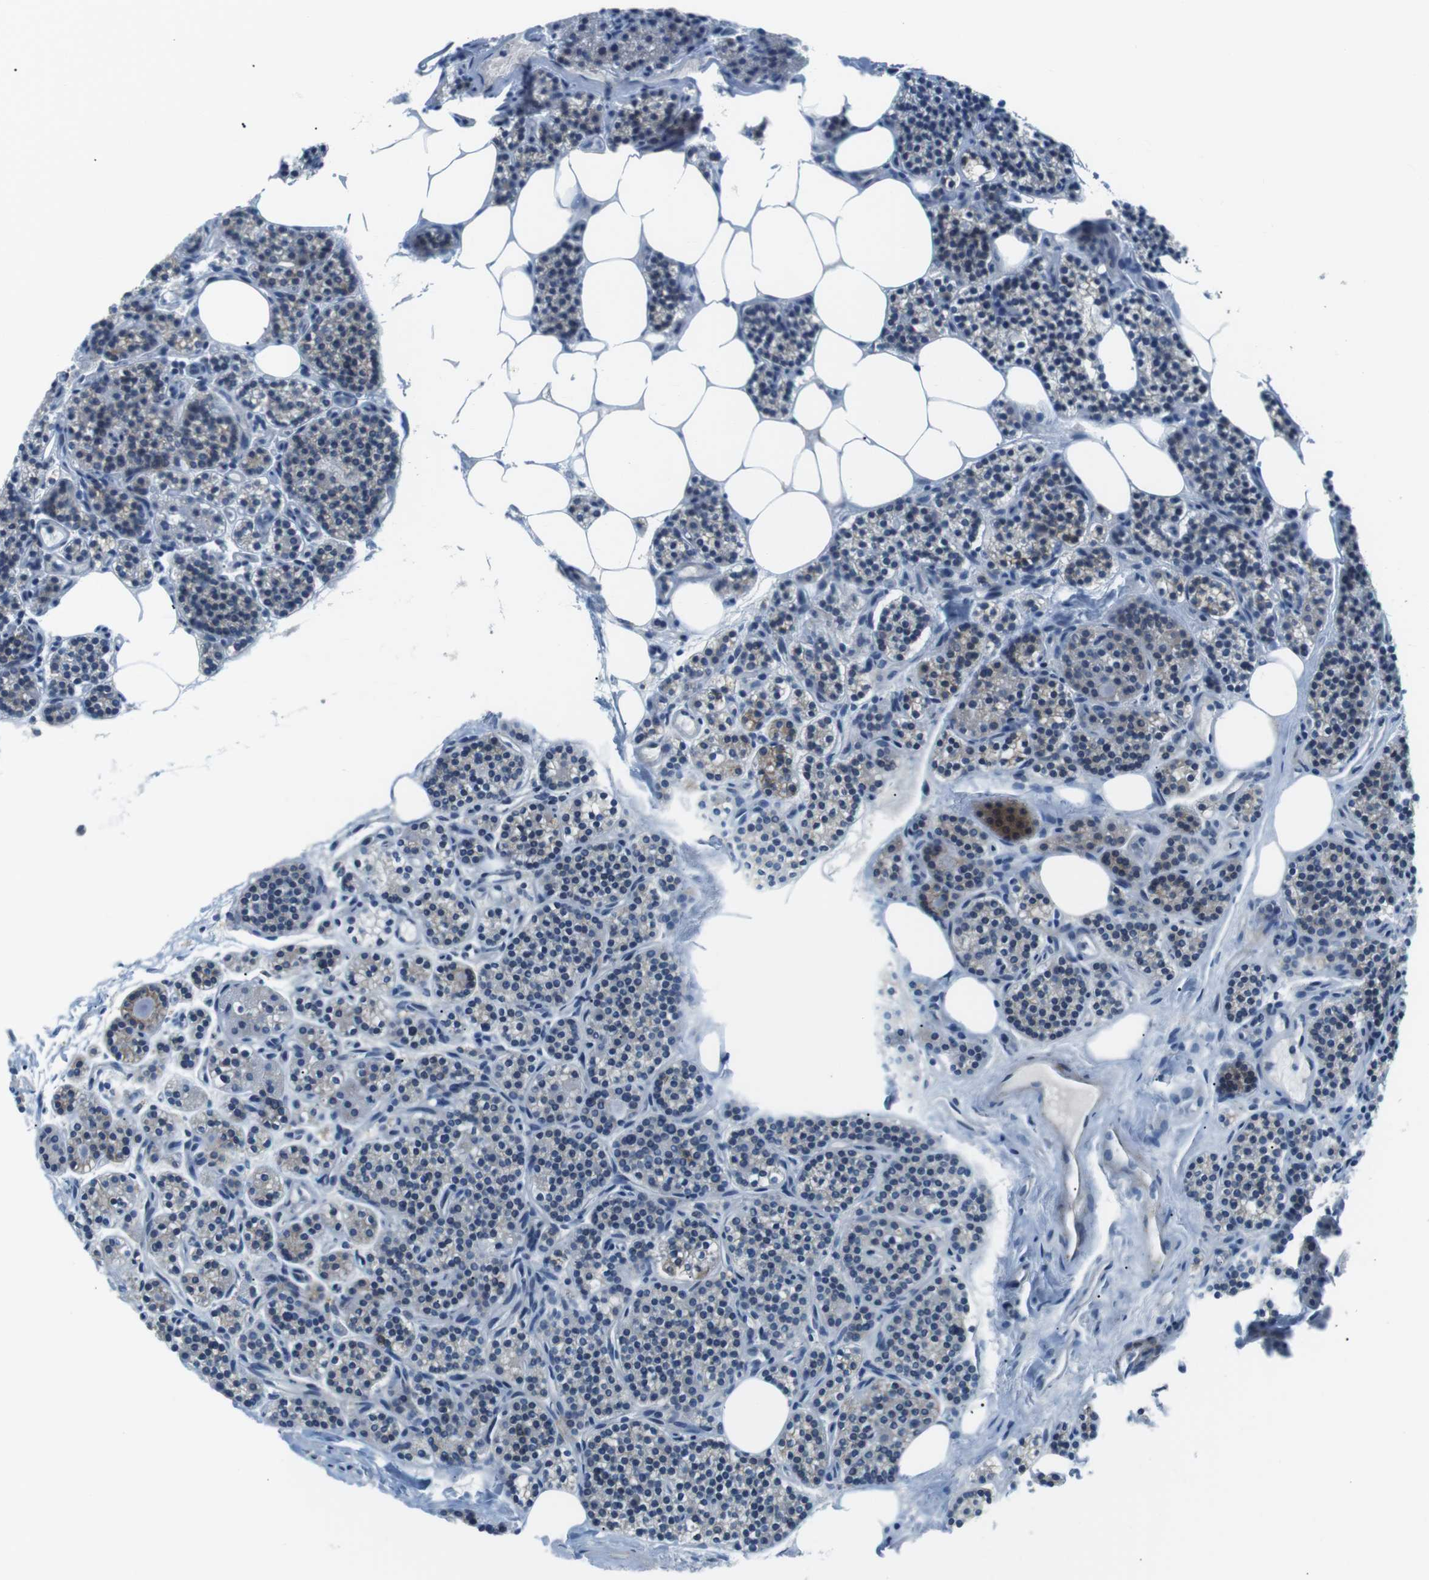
{"staining": {"intensity": "moderate", "quantity": "25%-75%", "location": "cytoplasmic/membranous"}, "tissue": "parathyroid gland", "cell_type": "Glandular cells", "image_type": "normal", "snomed": [{"axis": "morphology", "description": "Normal tissue, NOS"}, {"axis": "morphology", "description": "Adenoma, NOS"}, {"axis": "topography", "description": "Parathyroid gland"}], "caption": "High-magnification brightfield microscopy of unremarkable parathyroid gland stained with DAB (3,3'-diaminobenzidine) (brown) and counterstained with hematoxylin (blue). glandular cells exhibit moderate cytoplasmic/membranous staining is seen in approximately25%-75% of cells.", "gene": "ARVCF", "patient": {"sex": "female", "age": 74}}